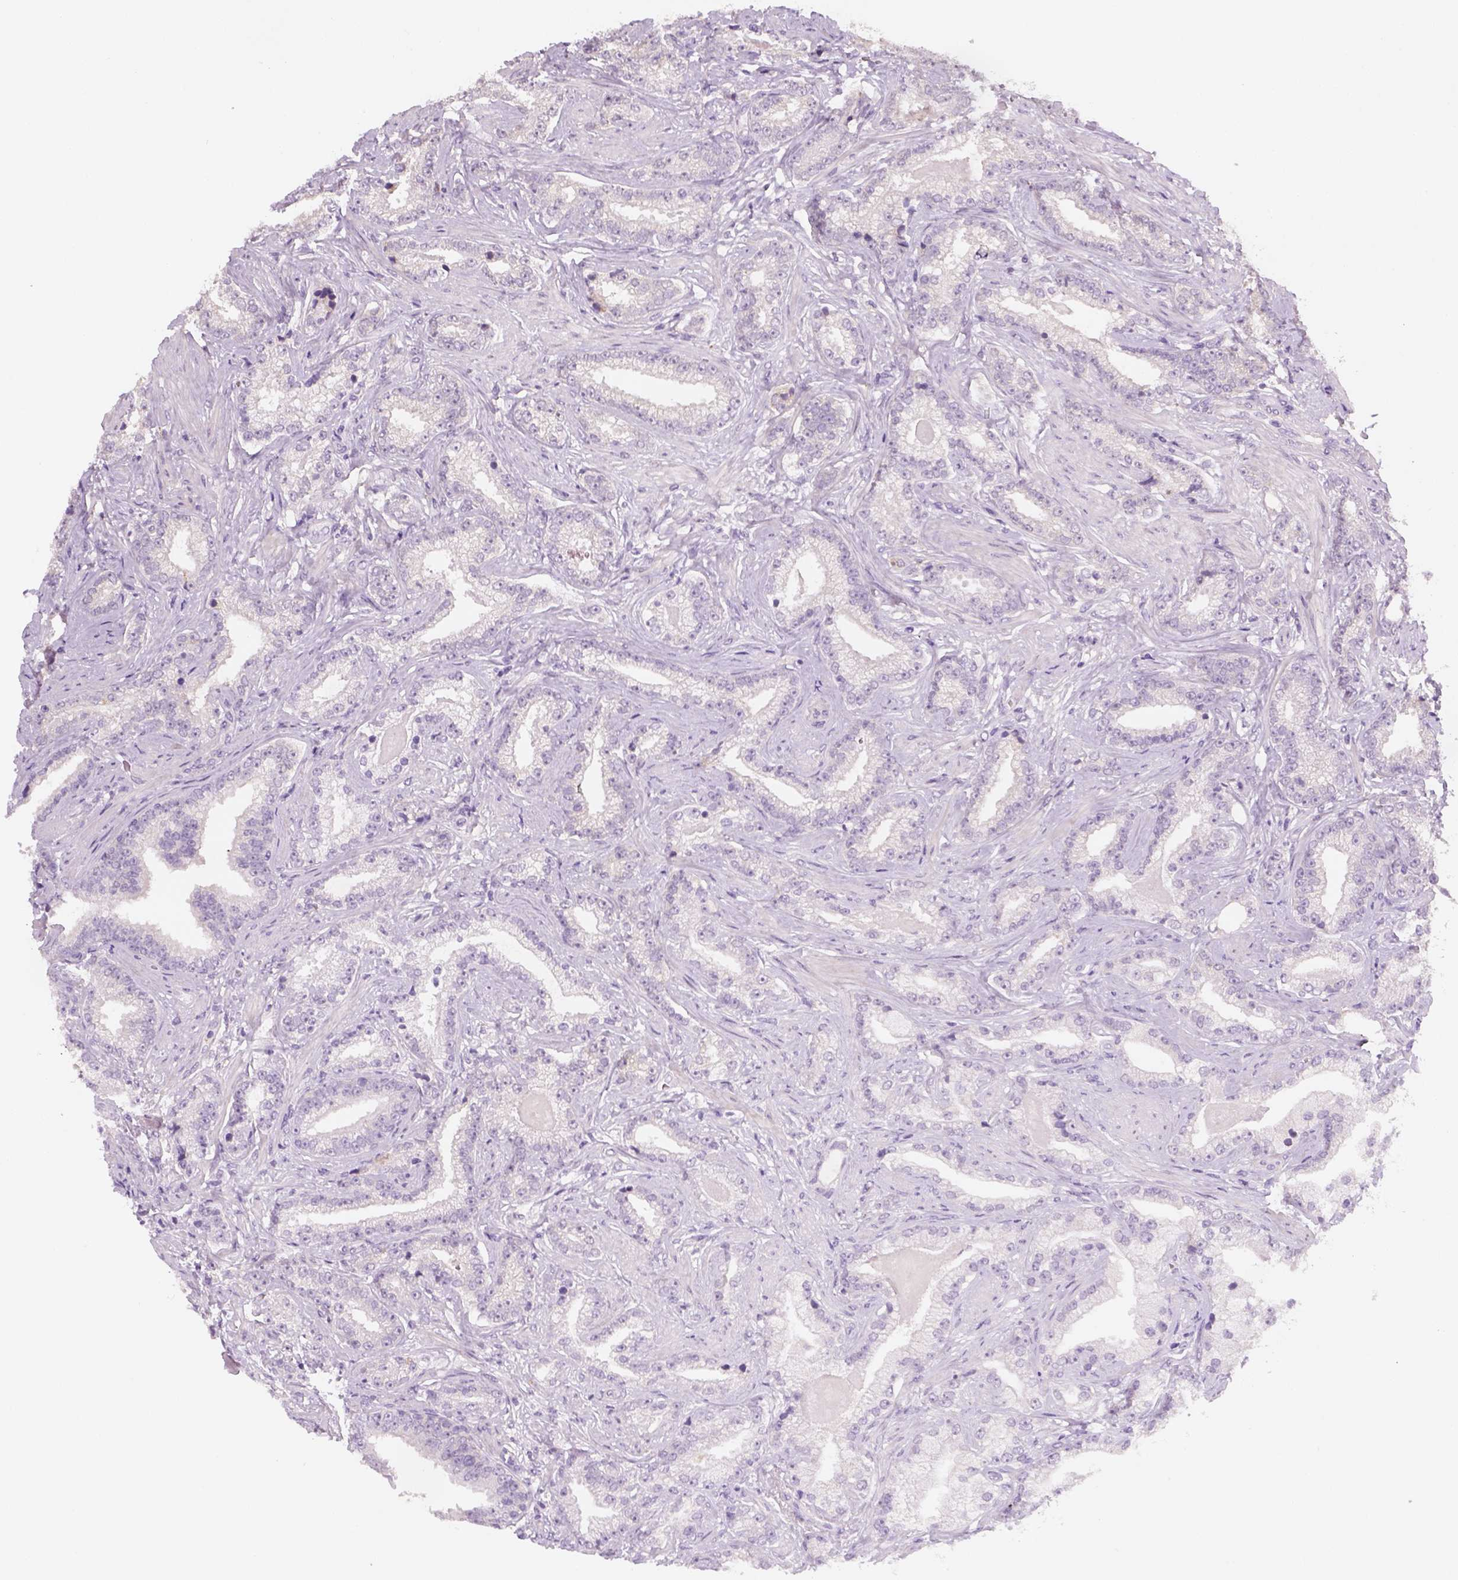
{"staining": {"intensity": "negative", "quantity": "none", "location": "none"}, "tissue": "prostate cancer", "cell_type": "Tumor cells", "image_type": "cancer", "snomed": [{"axis": "morphology", "description": "Adenocarcinoma, Low grade"}, {"axis": "topography", "description": "Prostate"}], "caption": "Immunohistochemistry histopathology image of human prostate cancer (adenocarcinoma (low-grade)) stained for a protein (brown), which displays no staining in tumor cells. Nuclei are stained in blue.", "gene": "FAM163B", "patient": {"sex": "male", "age": 61}}